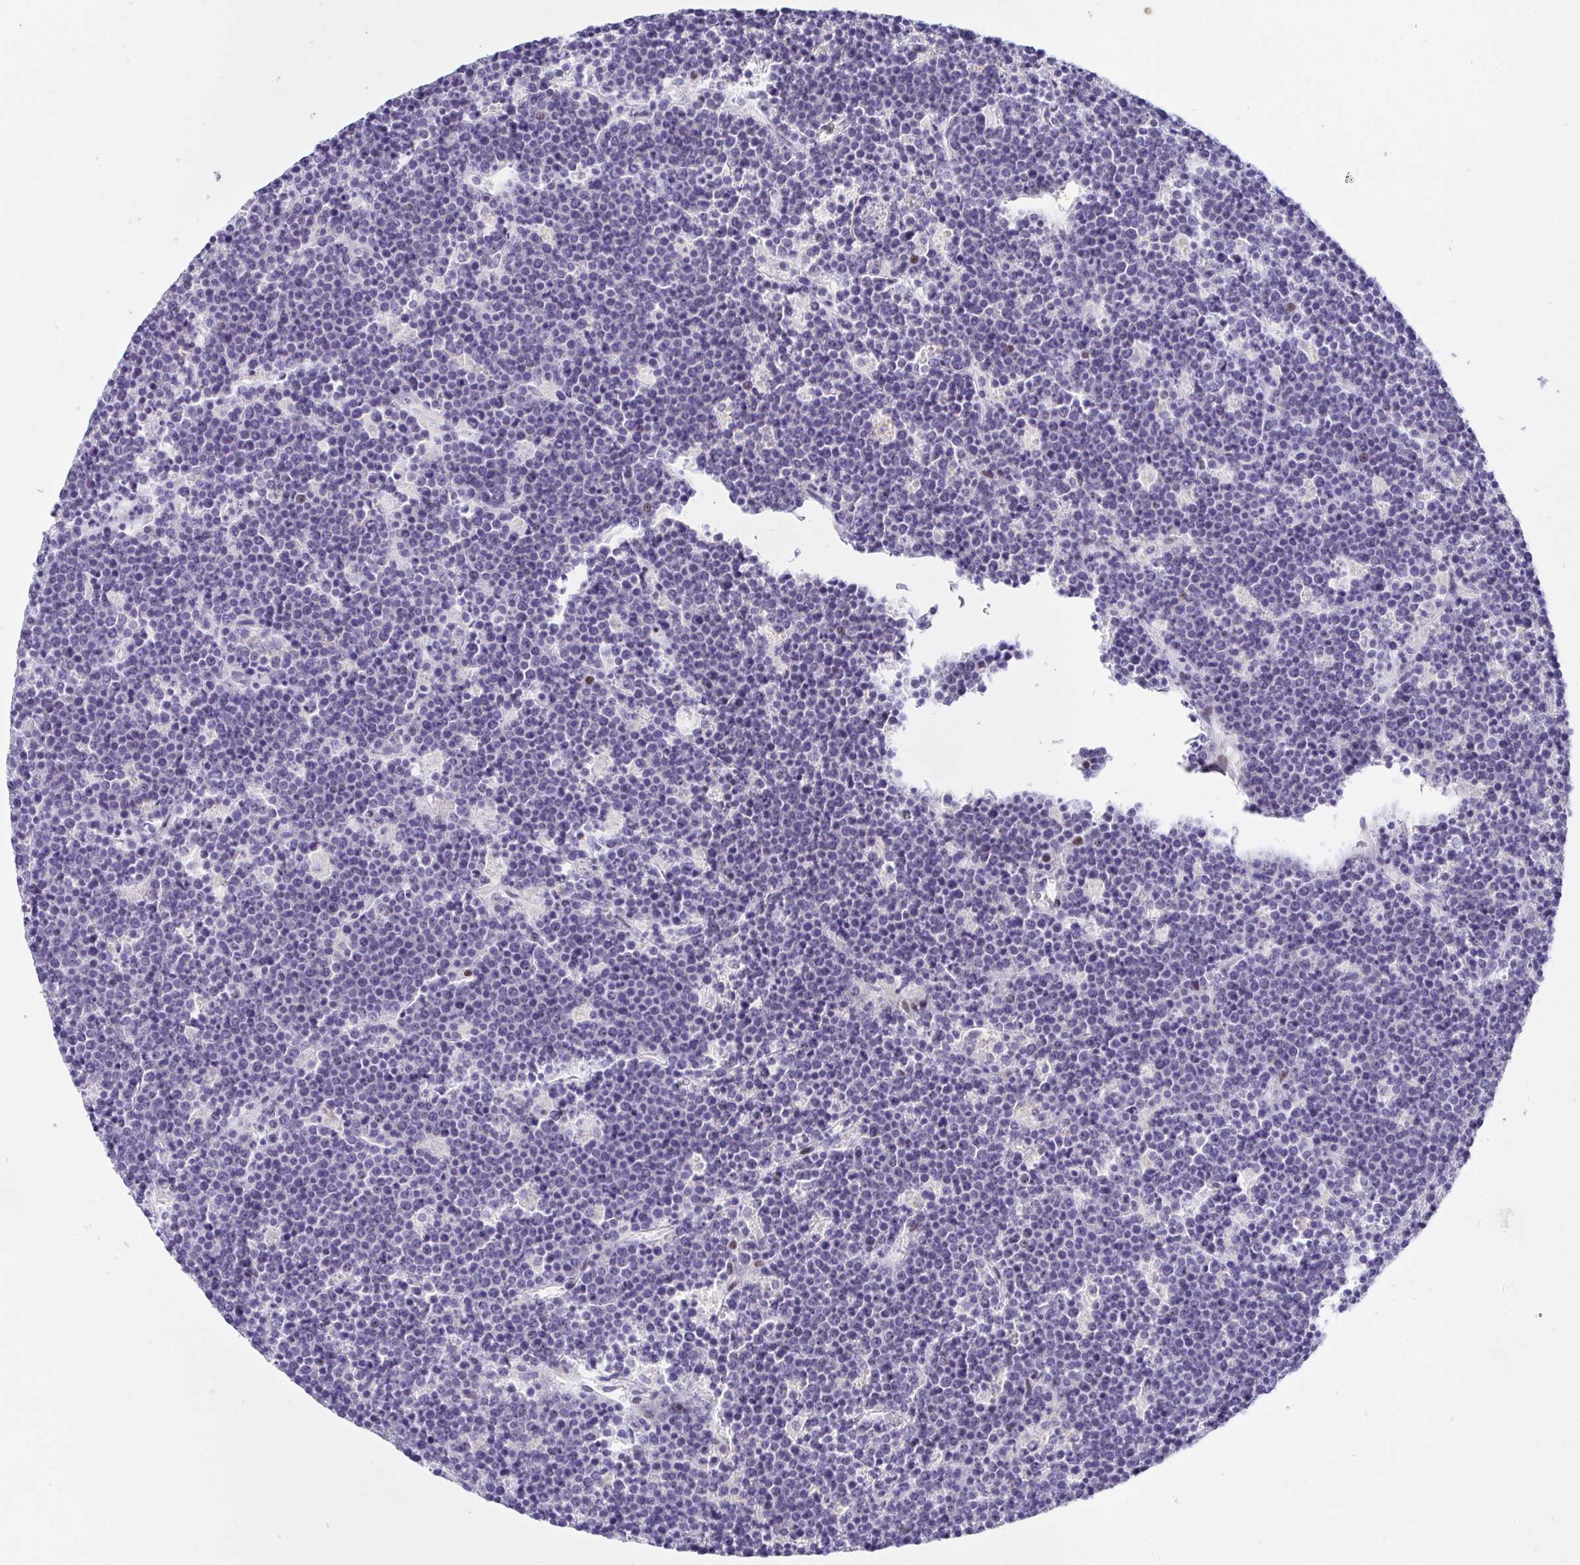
{"staining": {"intensity": "negative", "quantity": "none", "location": "none"}, "tissue": "lymphoma", "cell_type": "Tumor cells", "image_type": "cancer", "snomed": [{"axis": "morphology", "description": "Malignant lymphoma, non-Hodgkin's type, High grade"}, {"axis": "topography", "description": "Ovary"}], "caption": "High power microscopy image of an IHC histopathology image of lymphoma, revealing no significant positivity in tumor cells.", "gene": "KBTBD13", "patient": {"sex": "female", "age": 56}}